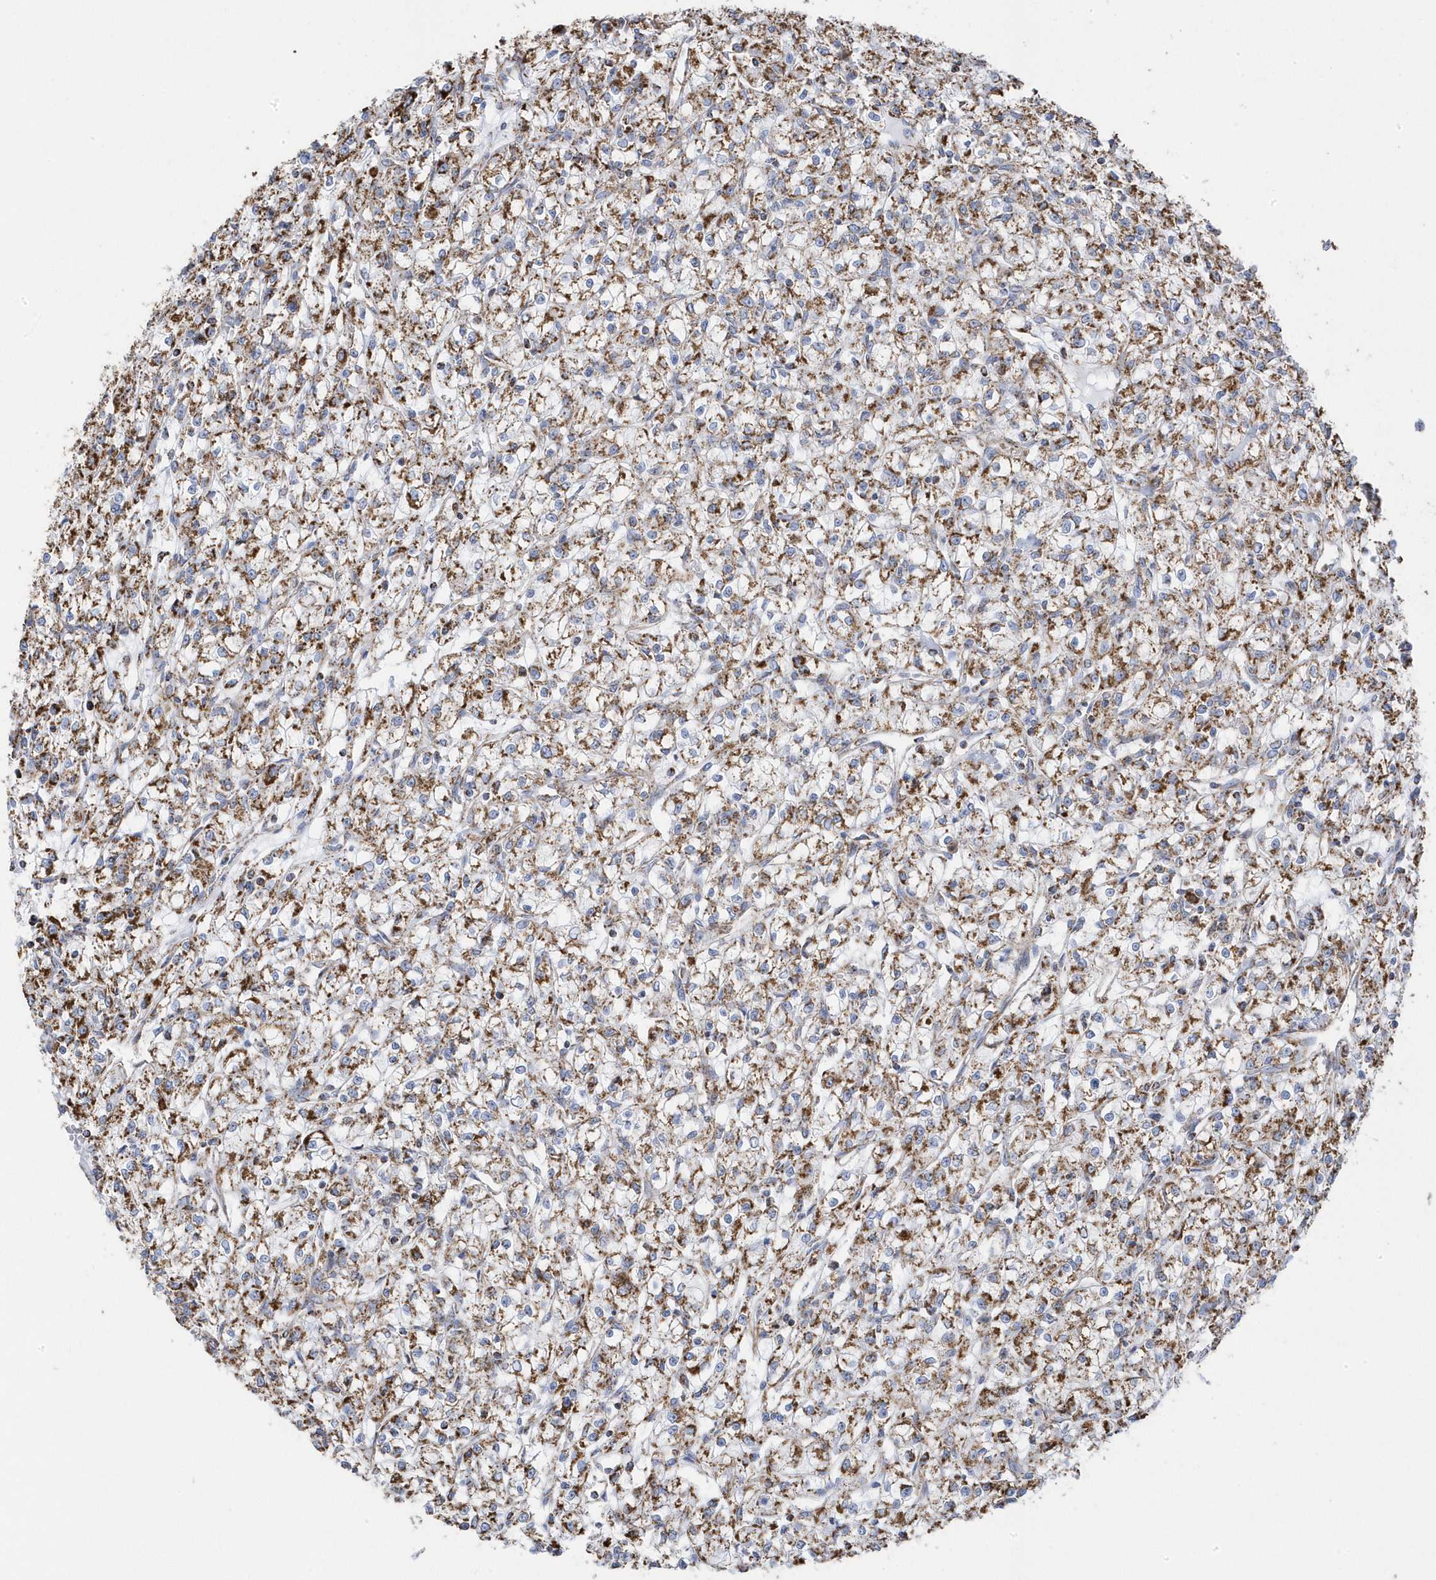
{"staining": {"intensity": "moderate", "quantity": ">75%", "location": "cytoplasmic/membranous"}, "tissue": "renal cancer", "cell_type": "Tumor cells", "image_type": "cancer", "snomed": [{"axis": "morphology", "description": "Adenocarcinoma, NOS"}, {"axis": "topography", "description": "Kidney"}], "caption": "The micrograph shows a brown stain indicating the presence of a protein in the cytoplasmic/membranous of tumor cells in renal cancer.", "gene": "GTPBP8", "patient": {"sex": "female", "age": 59}}